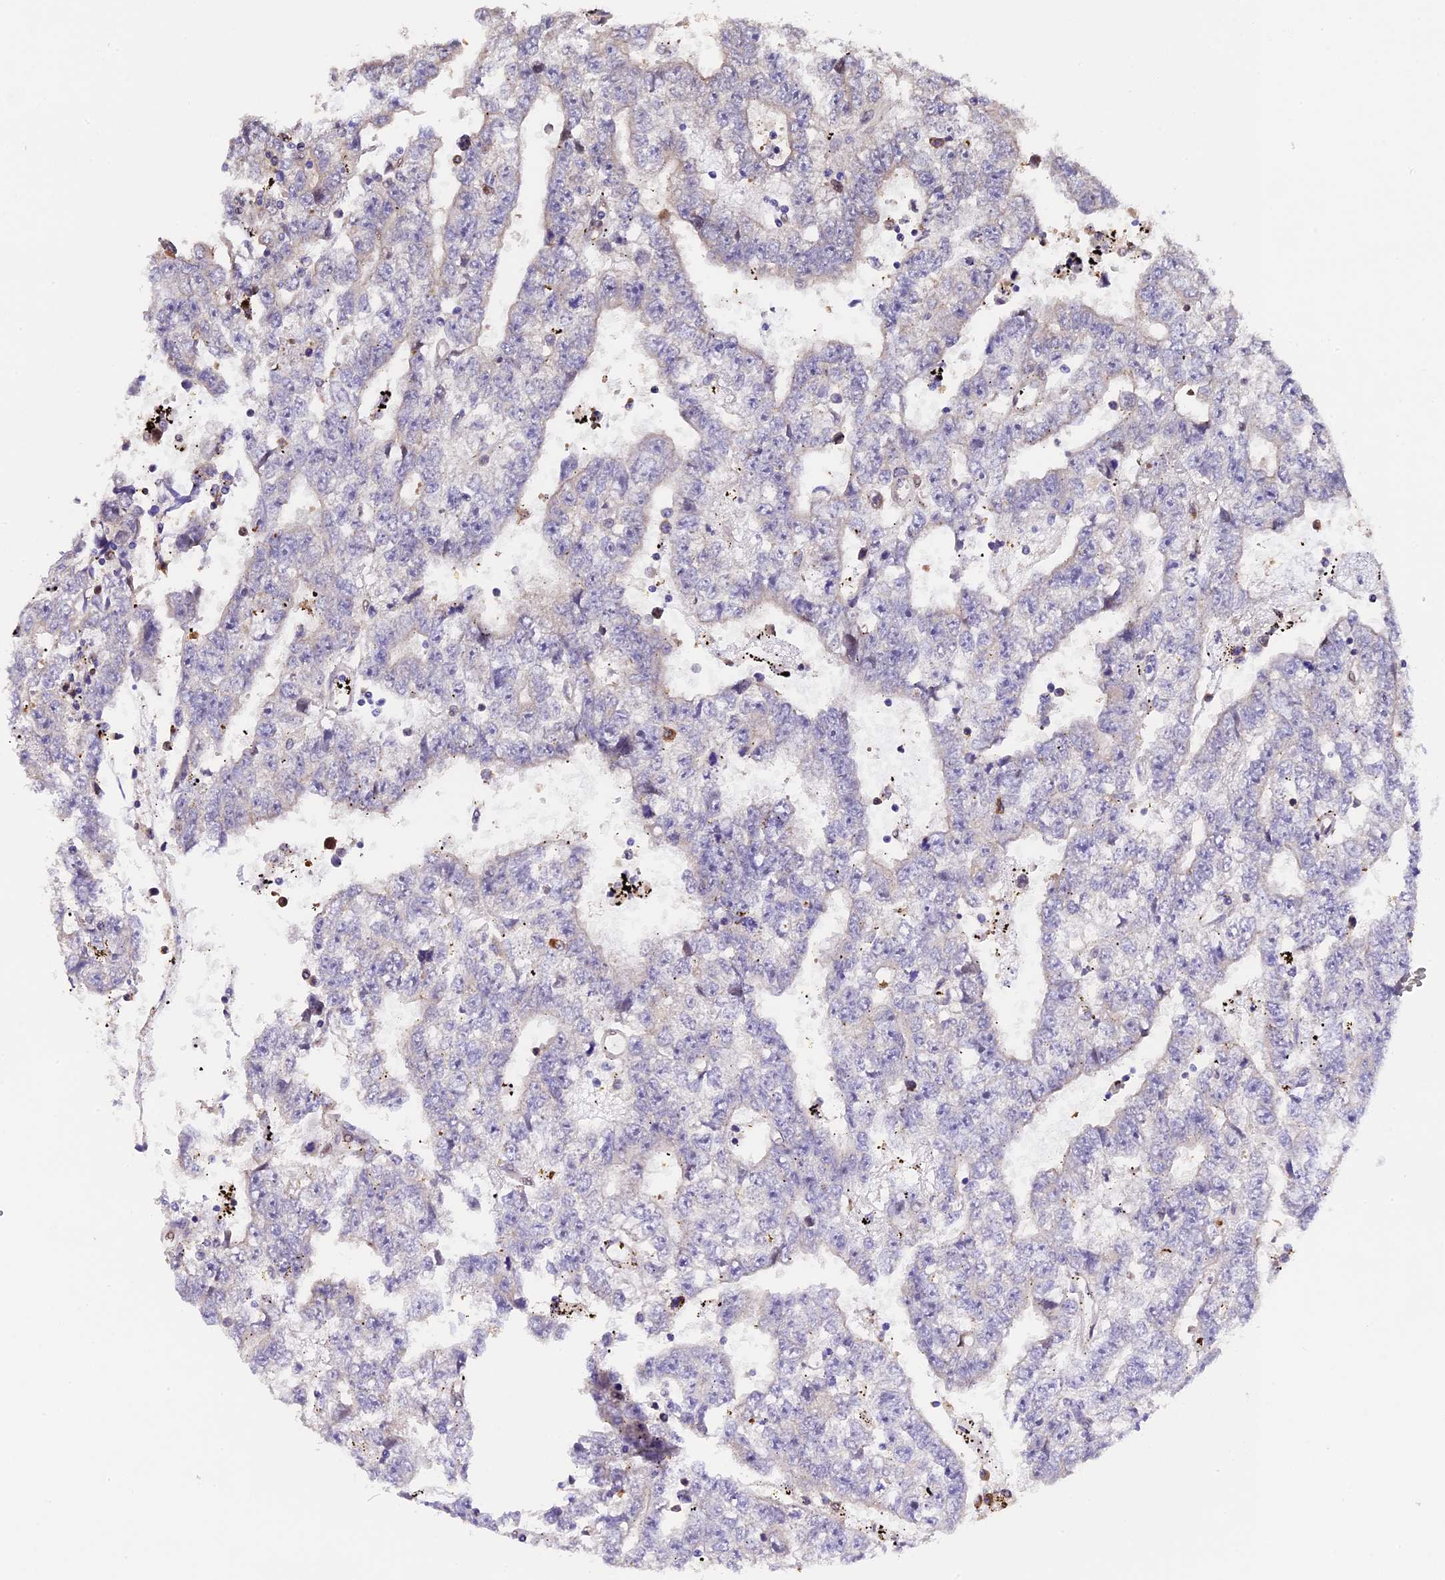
{"staining": {"intensity": "negative", "quantity": "none", "location": "none"}, "tissue": "testis cancer", "cell_type": "Tumor cells", "image_type": "cancer", "snomed": [{"axis": "morphology", "description": "Carcinoma, Embryonal, NOS"}, {"axis": "topography", "description": "Testis"}], "caption": "Protein analysis of testis cancer (embryonal carcinoma) displays no significant positivity in tumor cells. (Stains: DAB (3,3'-diaminobenzidine) immunohistochemistry with hematoxylin counter stain, Microscopy: brightfield microscopy at high magnification).", "gene": "HERPUD1", "patient": {"sex": "male", "age": 25}}